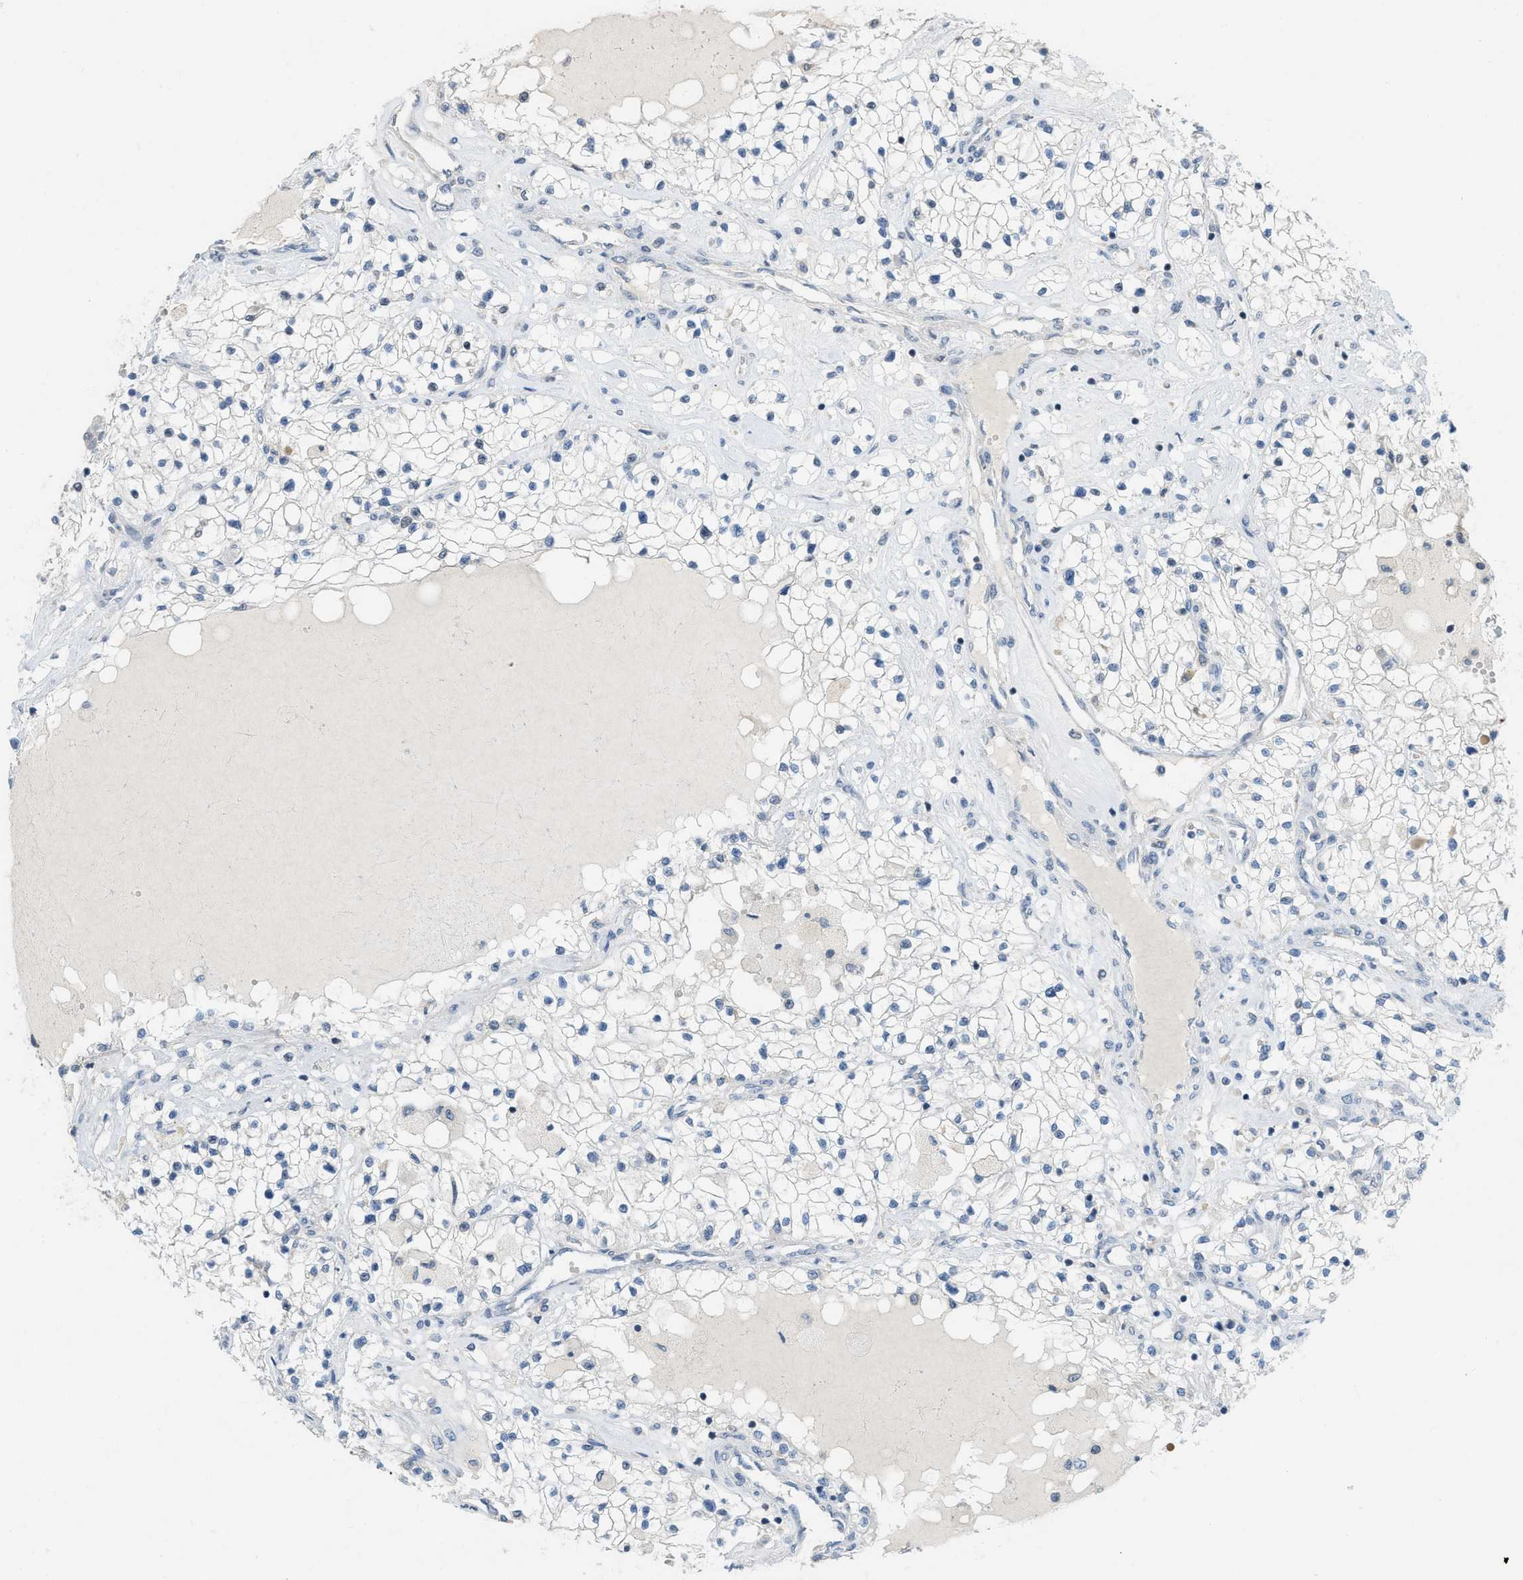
{"staining": {"intensity": "negative", "quantity": "none", "location": "none"}, "tissue": "renal cancer", "cell_type": "Tumor cells", "image_type": "cancer", "snomed": [{"axis": "morphology", "description": "Adenocarcinoma, NOS"}, {"axis": "topography", "description": "Kidney"}], "caption": "The IHC image has no significant staining in tumor cells of renal cancer tissue.", "gene": "TXNDC2", "patient": {"sex": "male", "age": 68}}